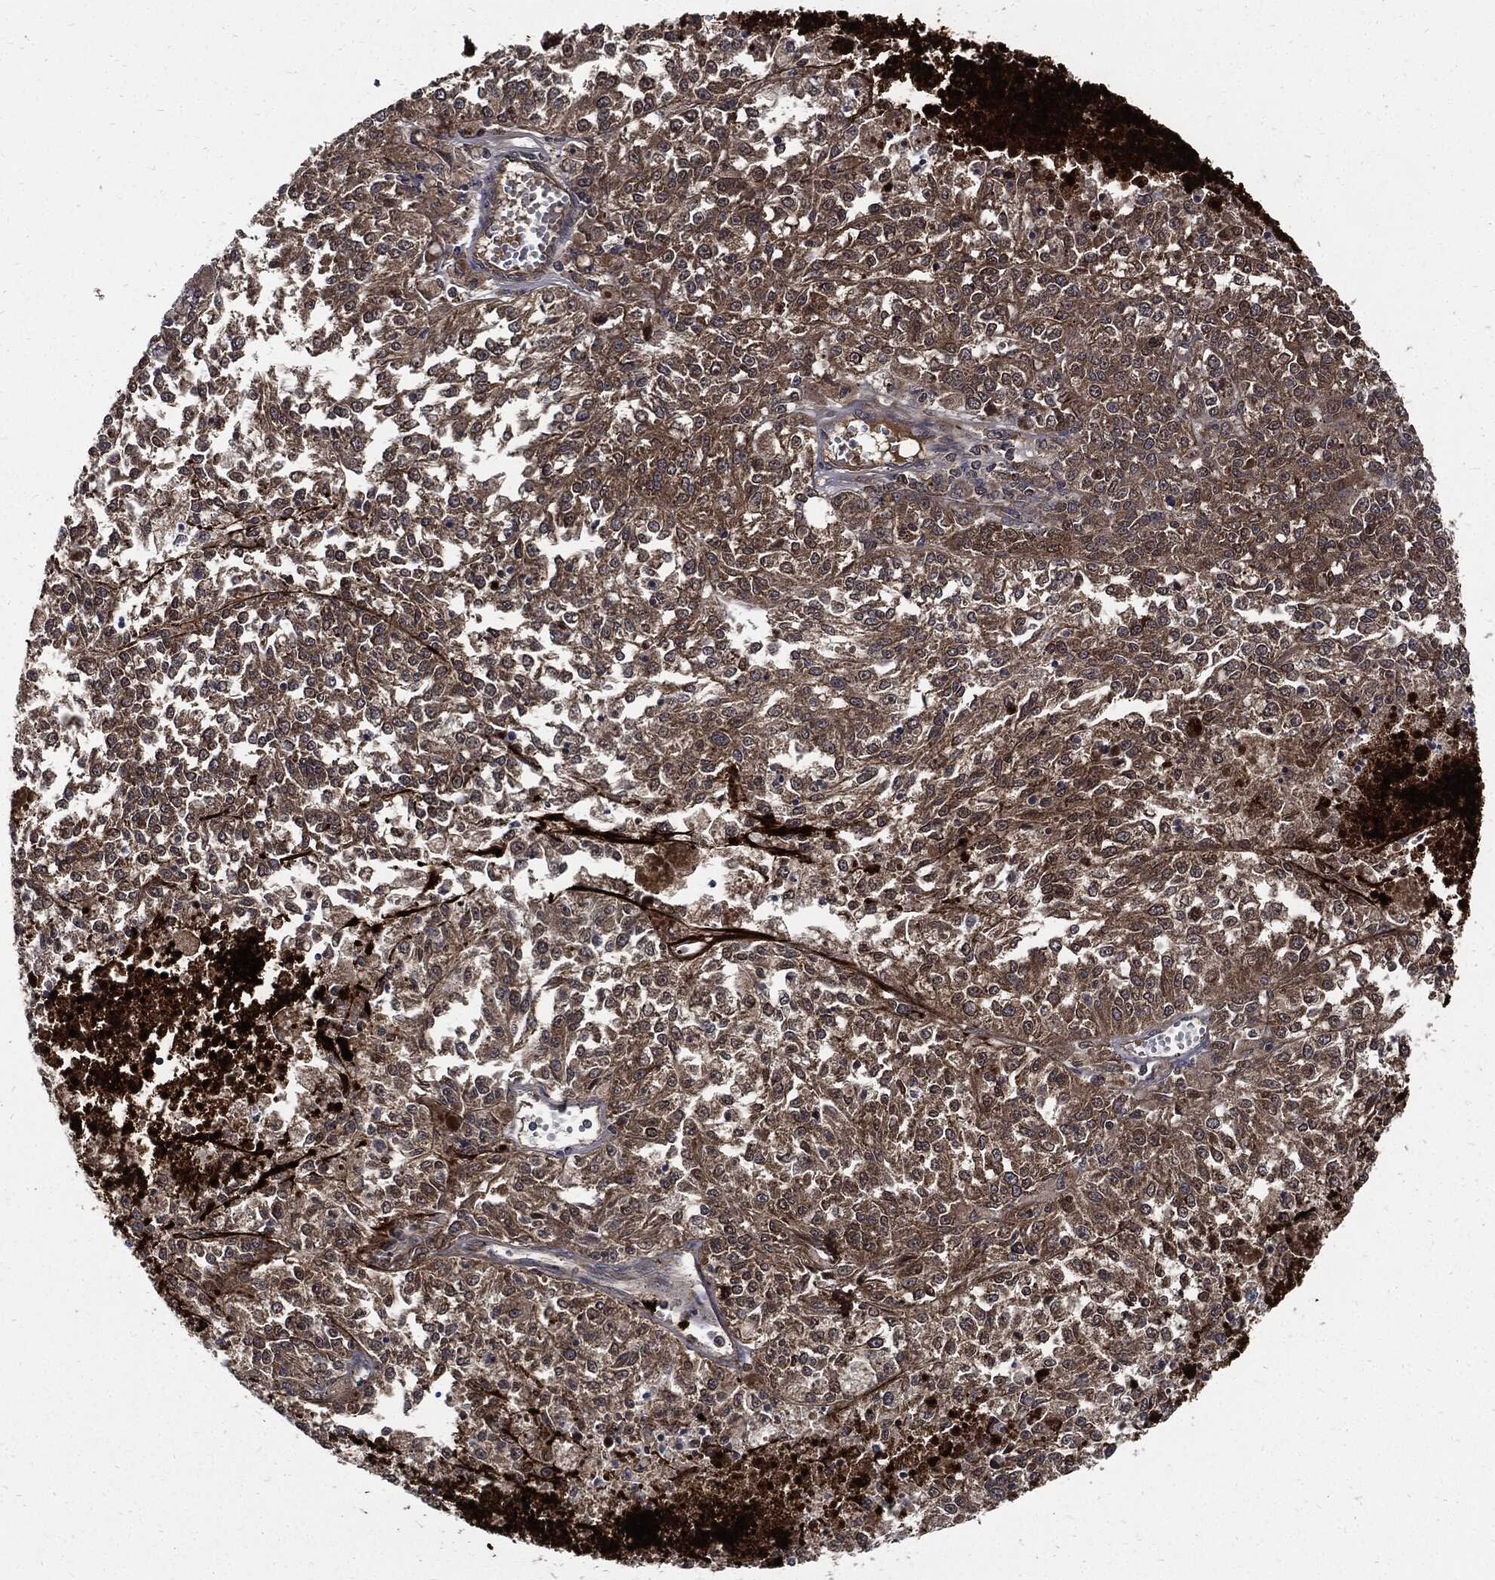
{"staining": {"intensity": "moderate", "quantity": "25%-75%", "location": "cytoplasmic/membranous"}, "tissue": "melanoma", "cell_type": "Tumor cells", "image_type": "cancer", "snomed": [{"axis": "morphology", "description": "Malignant melanoma, Metastatic site"}, {"axis": "topography", "description": "Lymph node"}], "caption": "Brown immunohistochemical staining in melanoma displays moderate cytoplasmic/membranous staining in approximately 25%-75% of tumor cells.", "gene": "CLU", "patient": {"sex": "female", "age": 64}}